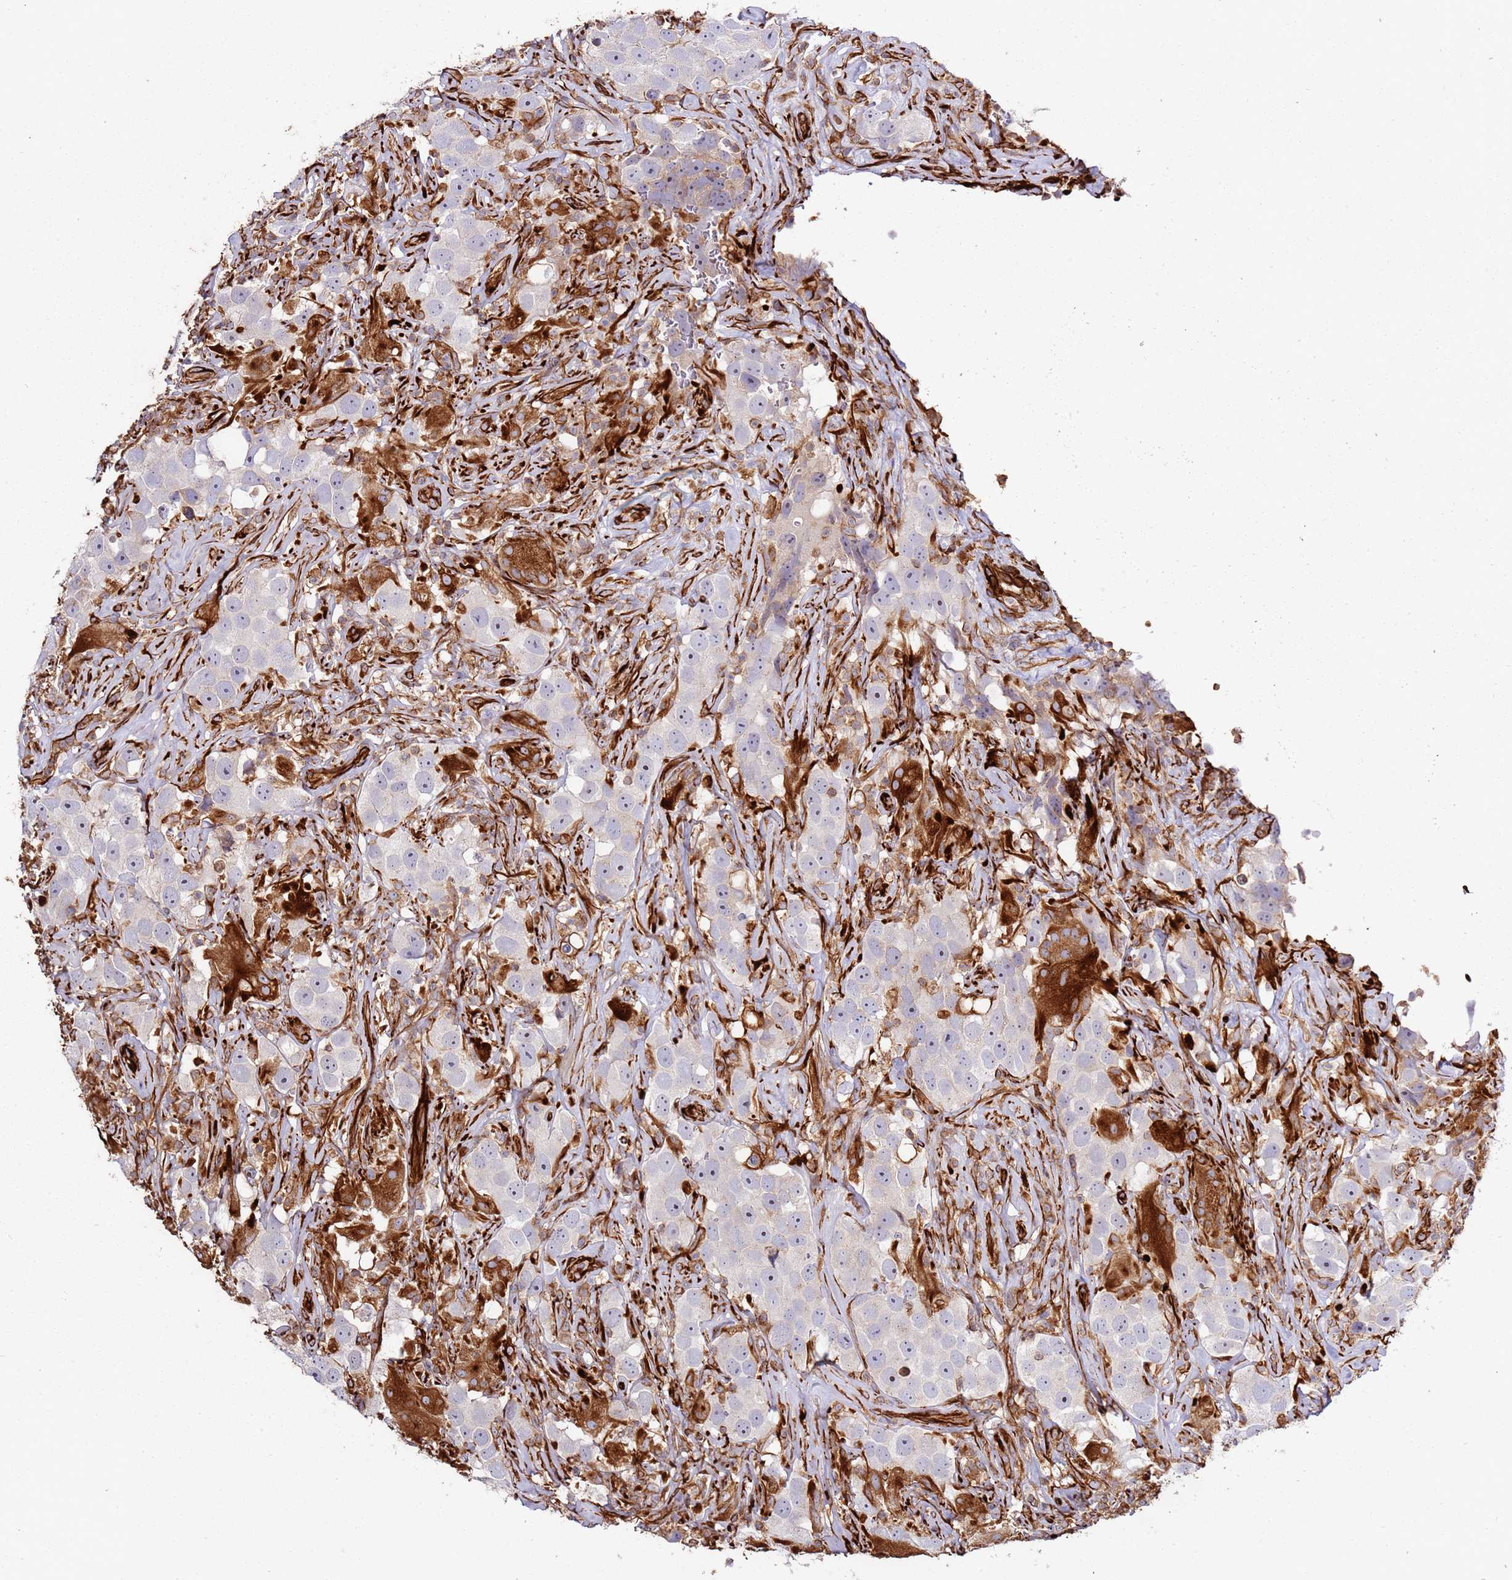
{"staining": {"intensity": "negative", "quantity": "none", "location": "none"}, "tissue": "testis cancer", "cell_type": "Tumor cells", "image_type": "cancer", "snomed": [{"axis": "morphology", "description": "Seminoma, NOS"}, {"axis": "topography", "description": "Testis"}], "caption": "DAB (3,3'-diaminobenzidine) immunohistochemical staining of human testis cancer (seminoma) reveals no significant positivity in tumor cells.", "gene": "MRGPRE", "patient": {"sex": "male", "age": 49}}